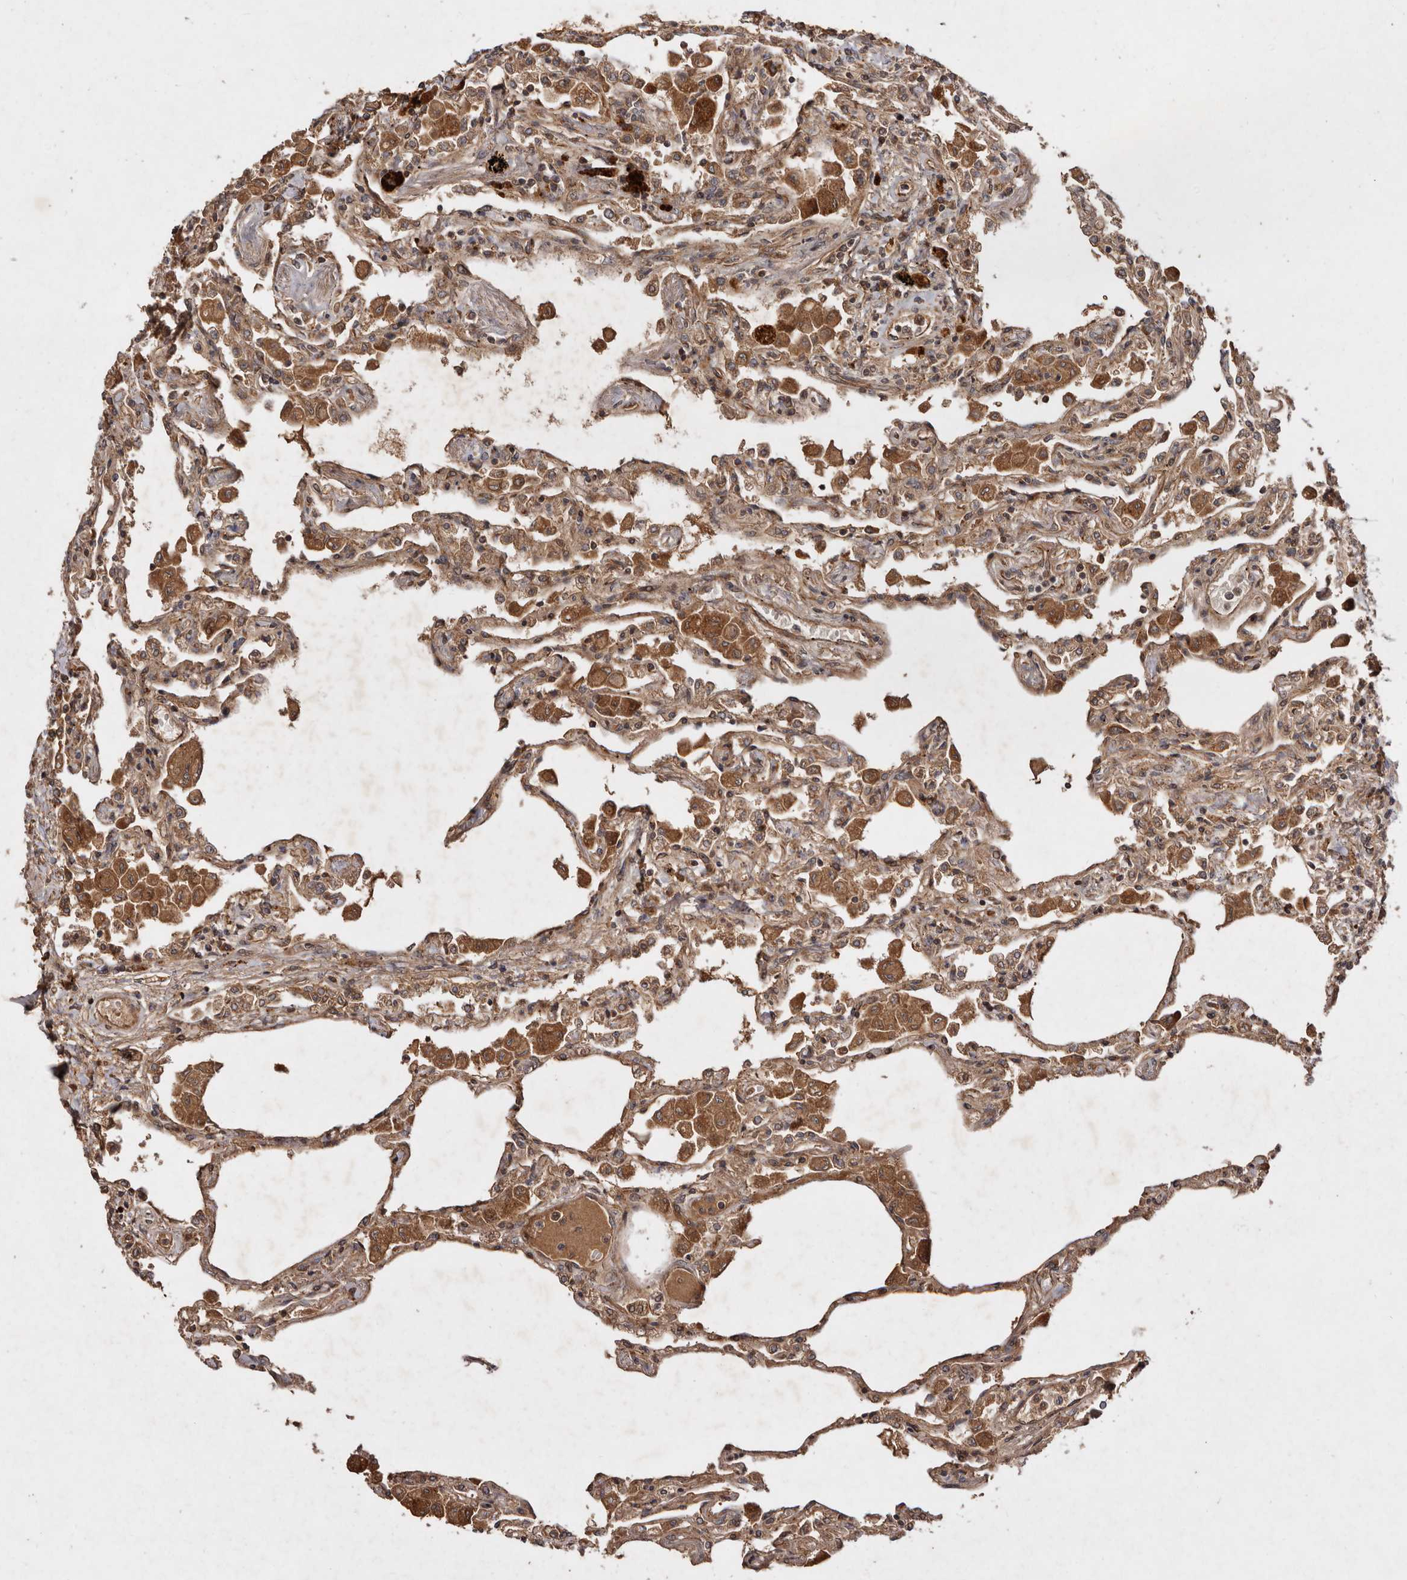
{"staining": {"intensity": "moderate", "quantity": ">75%", "location": "cytoplasmic/membranous"}, "tissue": "lung", "cell_type": "Alveolar cells", "image_type": "normal", "snomed": [{"axis": "morphology", "description": "Normal tissue, NOS"}, {"axis": "topography", "description": "Bronchus"}, {"axis": "topography", "description": "Lung"}], "caption": "A histopathology image of lung stained for a protein demonstrates moderate cytoplasmic/membranous brown staining in alveolar cells. (Stains: DAB in brown, nuclei in blue, Microscopy: brightfield microscopy at high magnification).", "gene": "STK36", "patient": {"sex": "female", "age": 49}}